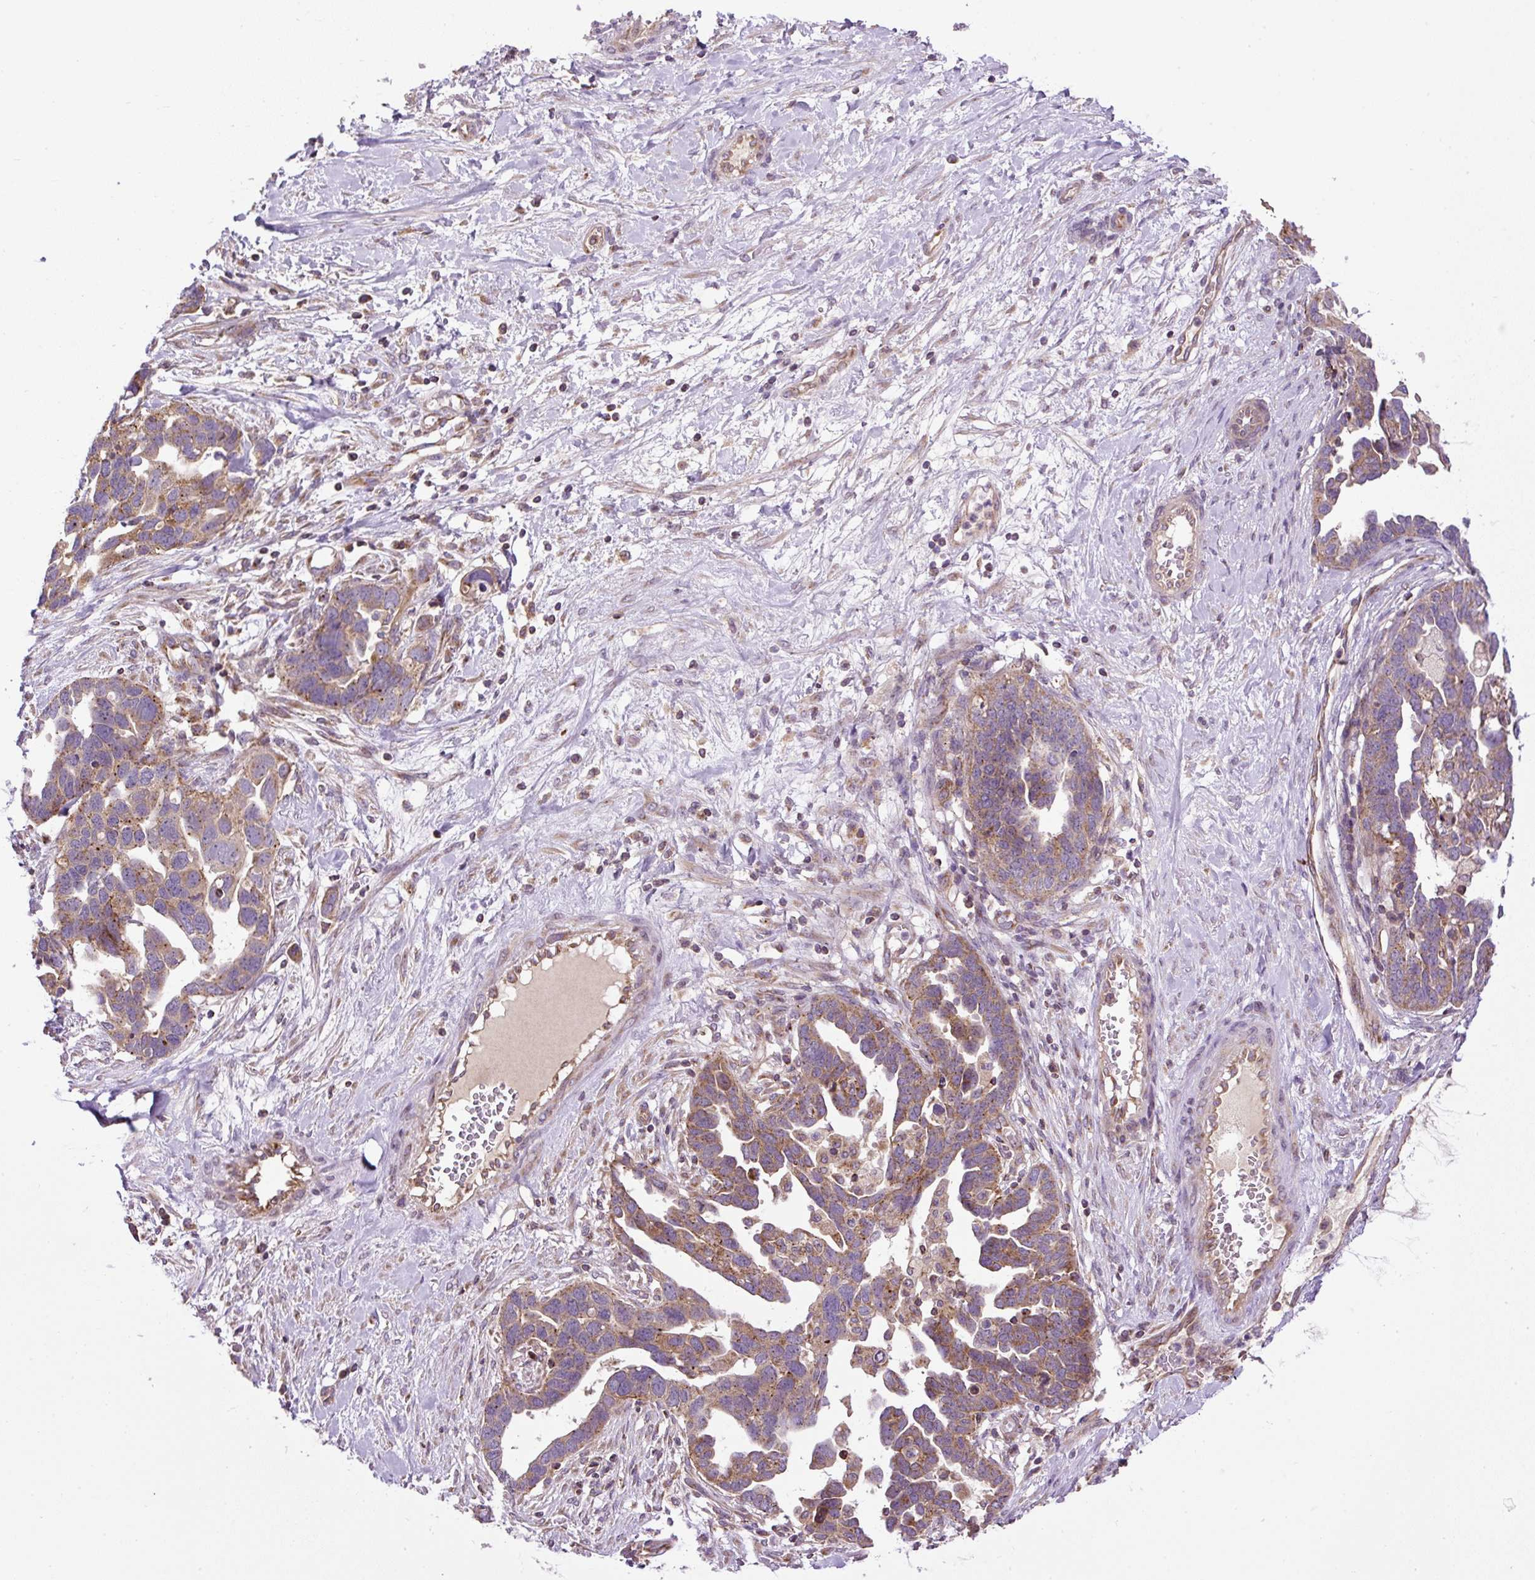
{"staining": {"intensity": "moderate", "quantity": ">75%", "location": "cytoplasmic/membranous"}, "tissue": "ovarian cancer", "cell_type": "Tumor cells", "image_type": "cancer", "snomed": [{"axis": "morphology", "description": "Cystadenocarcinoma, serous, NOS"}, {"axis": "topography", "description": "Ovary"}], "caption": "IHC of ovarian cancer (serous cystadenocarcinoma) reveals medium levels of moderate cytoplasmic/membranous staining in approximately >75% of tumor cells.", "gene": "ZNF547", "patient": {"sex": "female", "age": 54}}